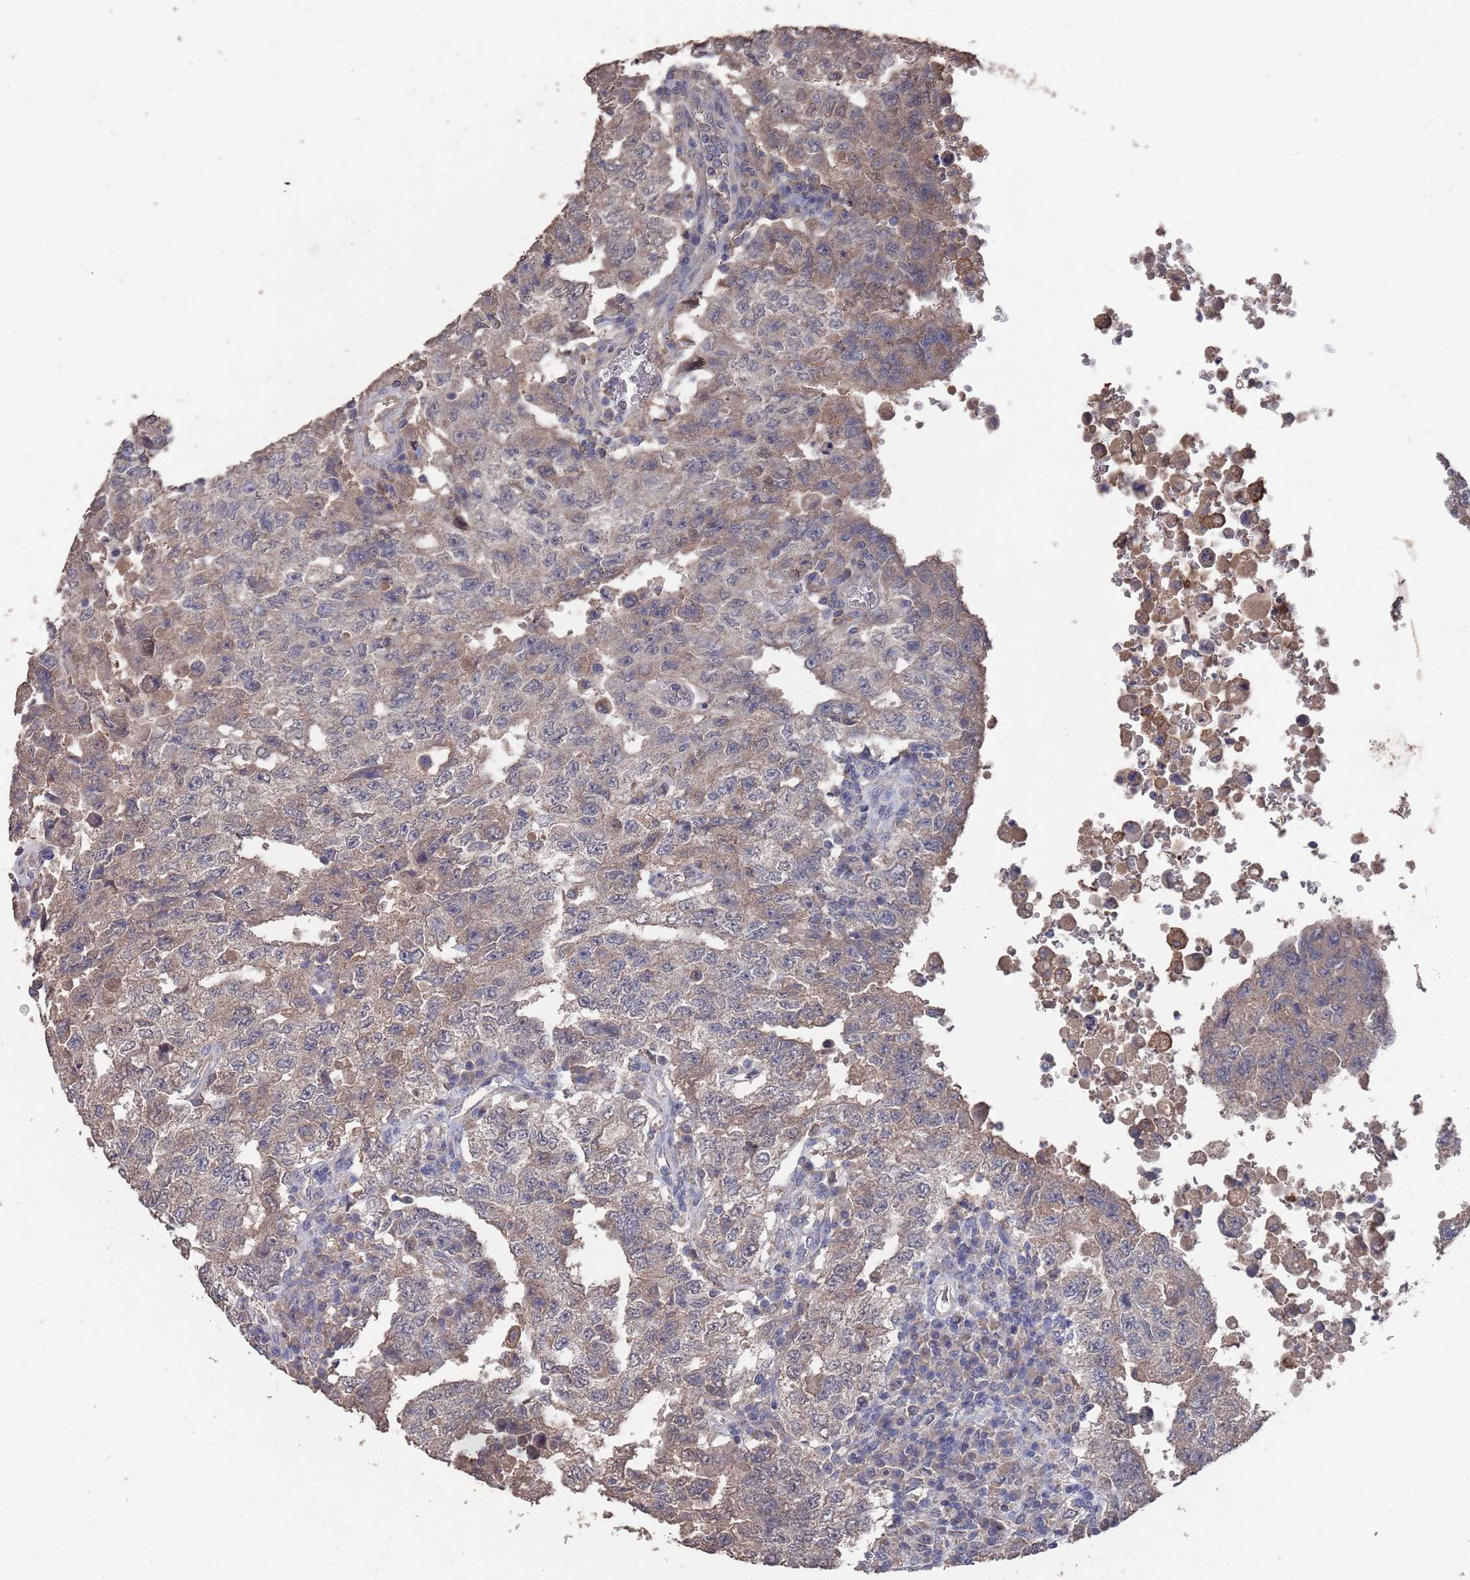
{"staining": {"intensity": "moderate", "quantity": ">75%", "location": "cytoplasmic/membranous"}, "tissue": "testis cancer", "cell_type": "Tumor cells", "image_type": "cancer", "snomed": [{"axis": "morphology", "description": "Carcinoma, Embryonal, NOS"}, {"axis": "topography", "description": "Testis"}], "caption": "Embryonal carcinoma (testis) tissue reveals moderate cytoplasmic/membranous positivity in approximately >75% of tumor cells, visualized by immunohistochemistry. (DAB IHC, brown staining for protein, blue staining for nuclei).", "gene": "BTBD18", "patient": {"sex": "male", "age": 26}}